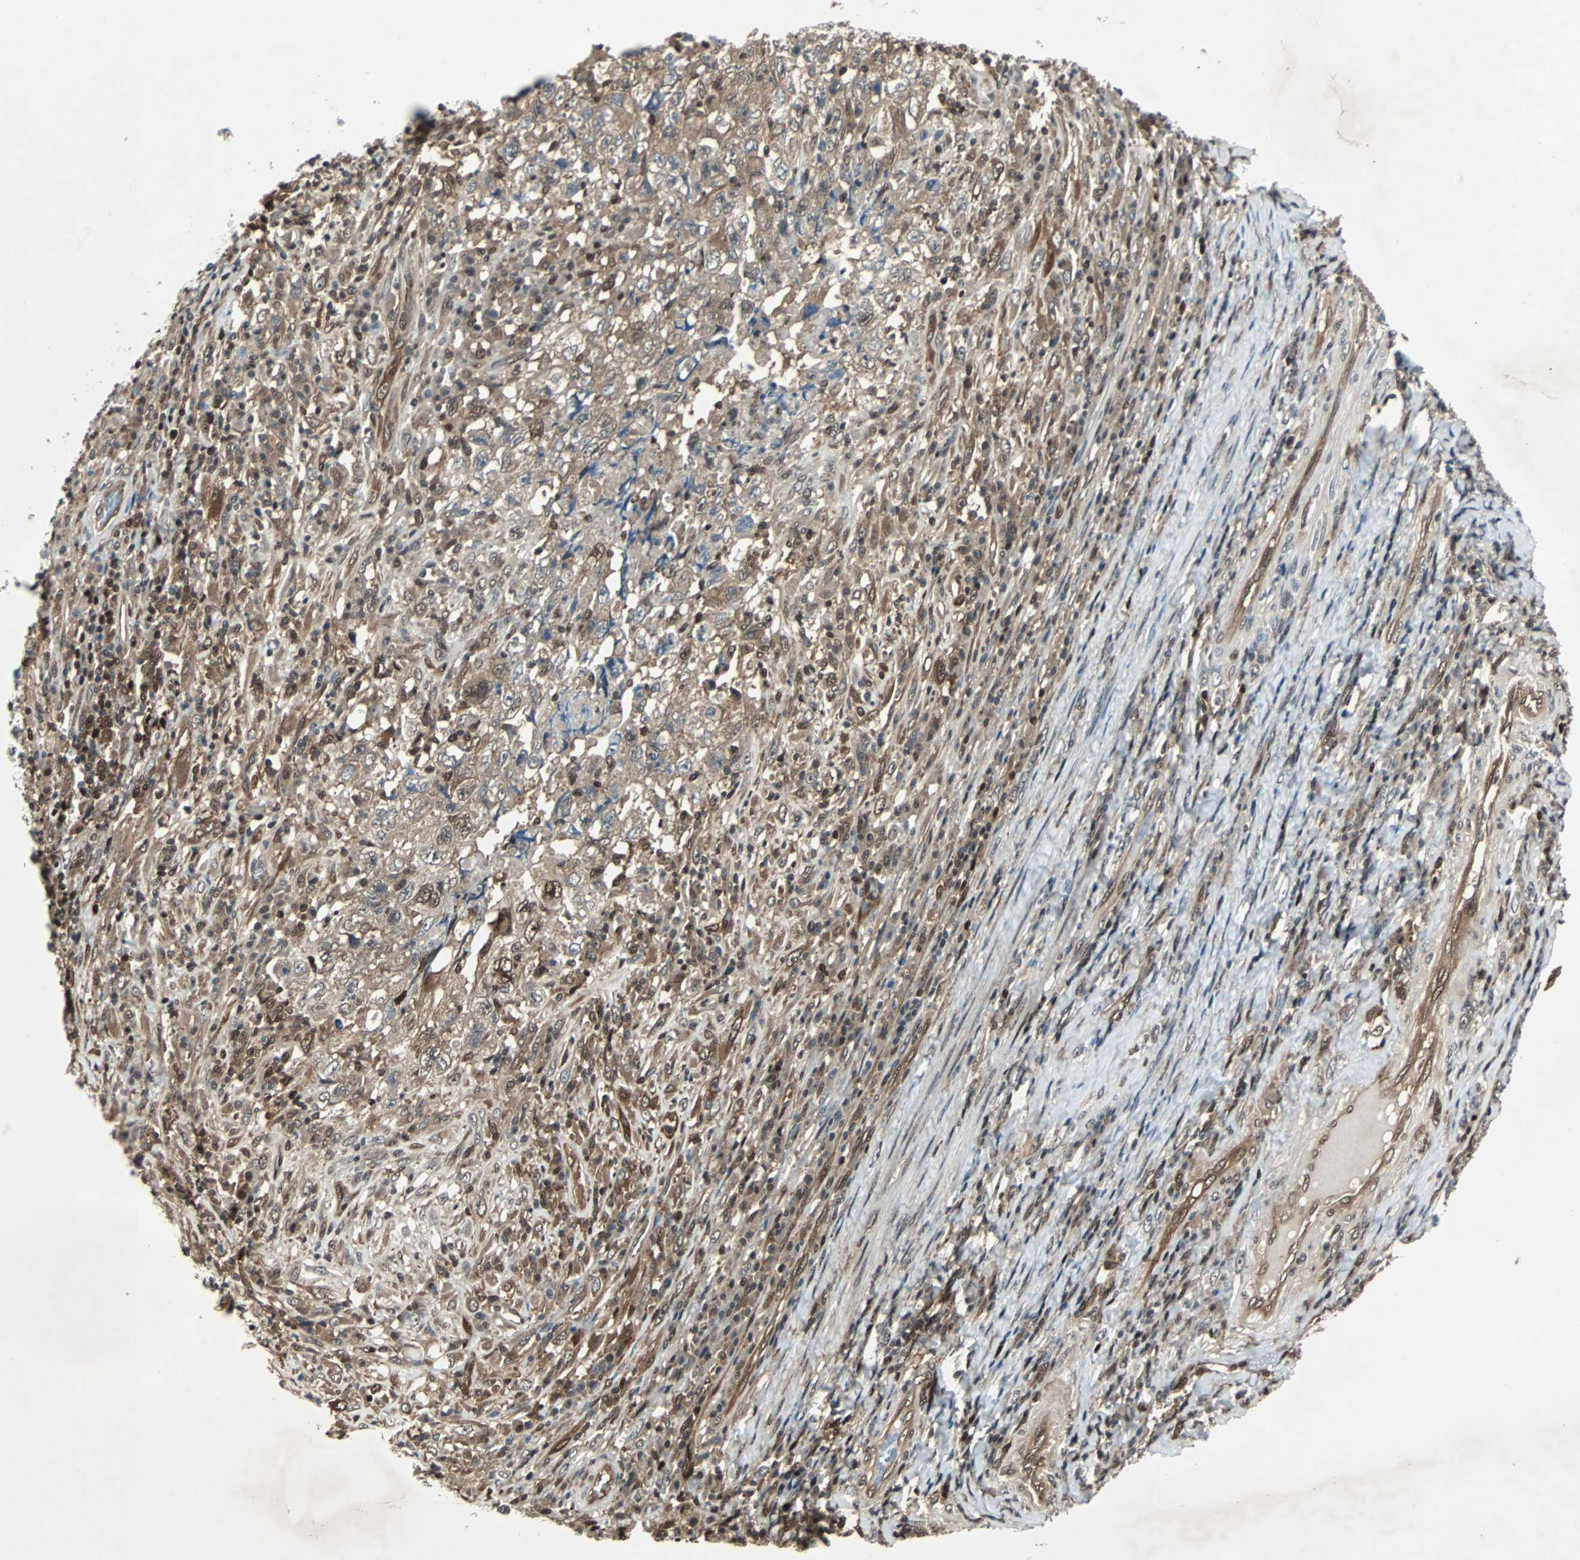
{"staining": {"intensity": "moderate", "quantity": ">75%", "location": "cytoplasmic/membranous"}, "tissue": "testis cancer", "cell_type": "Tumor cells", "image_type": "cancer", "snomed": [{"axis": "morphology", "description": "Necrosis, NOS"}, {"axis": "morphology", "description": "Carcinoma, Embryonal, NOS"}, {"axis": "topography", "description": "Testis"}], "caption": "Testis cancer (embryonal carcinoma) was stained to show a protein in brown. There is medium levels of moderate cytoplasmic/membranous staining in approximately >75% of tumor cells.", "gene": "ACLY", "patient": {"sex": "male", "age": 19}}